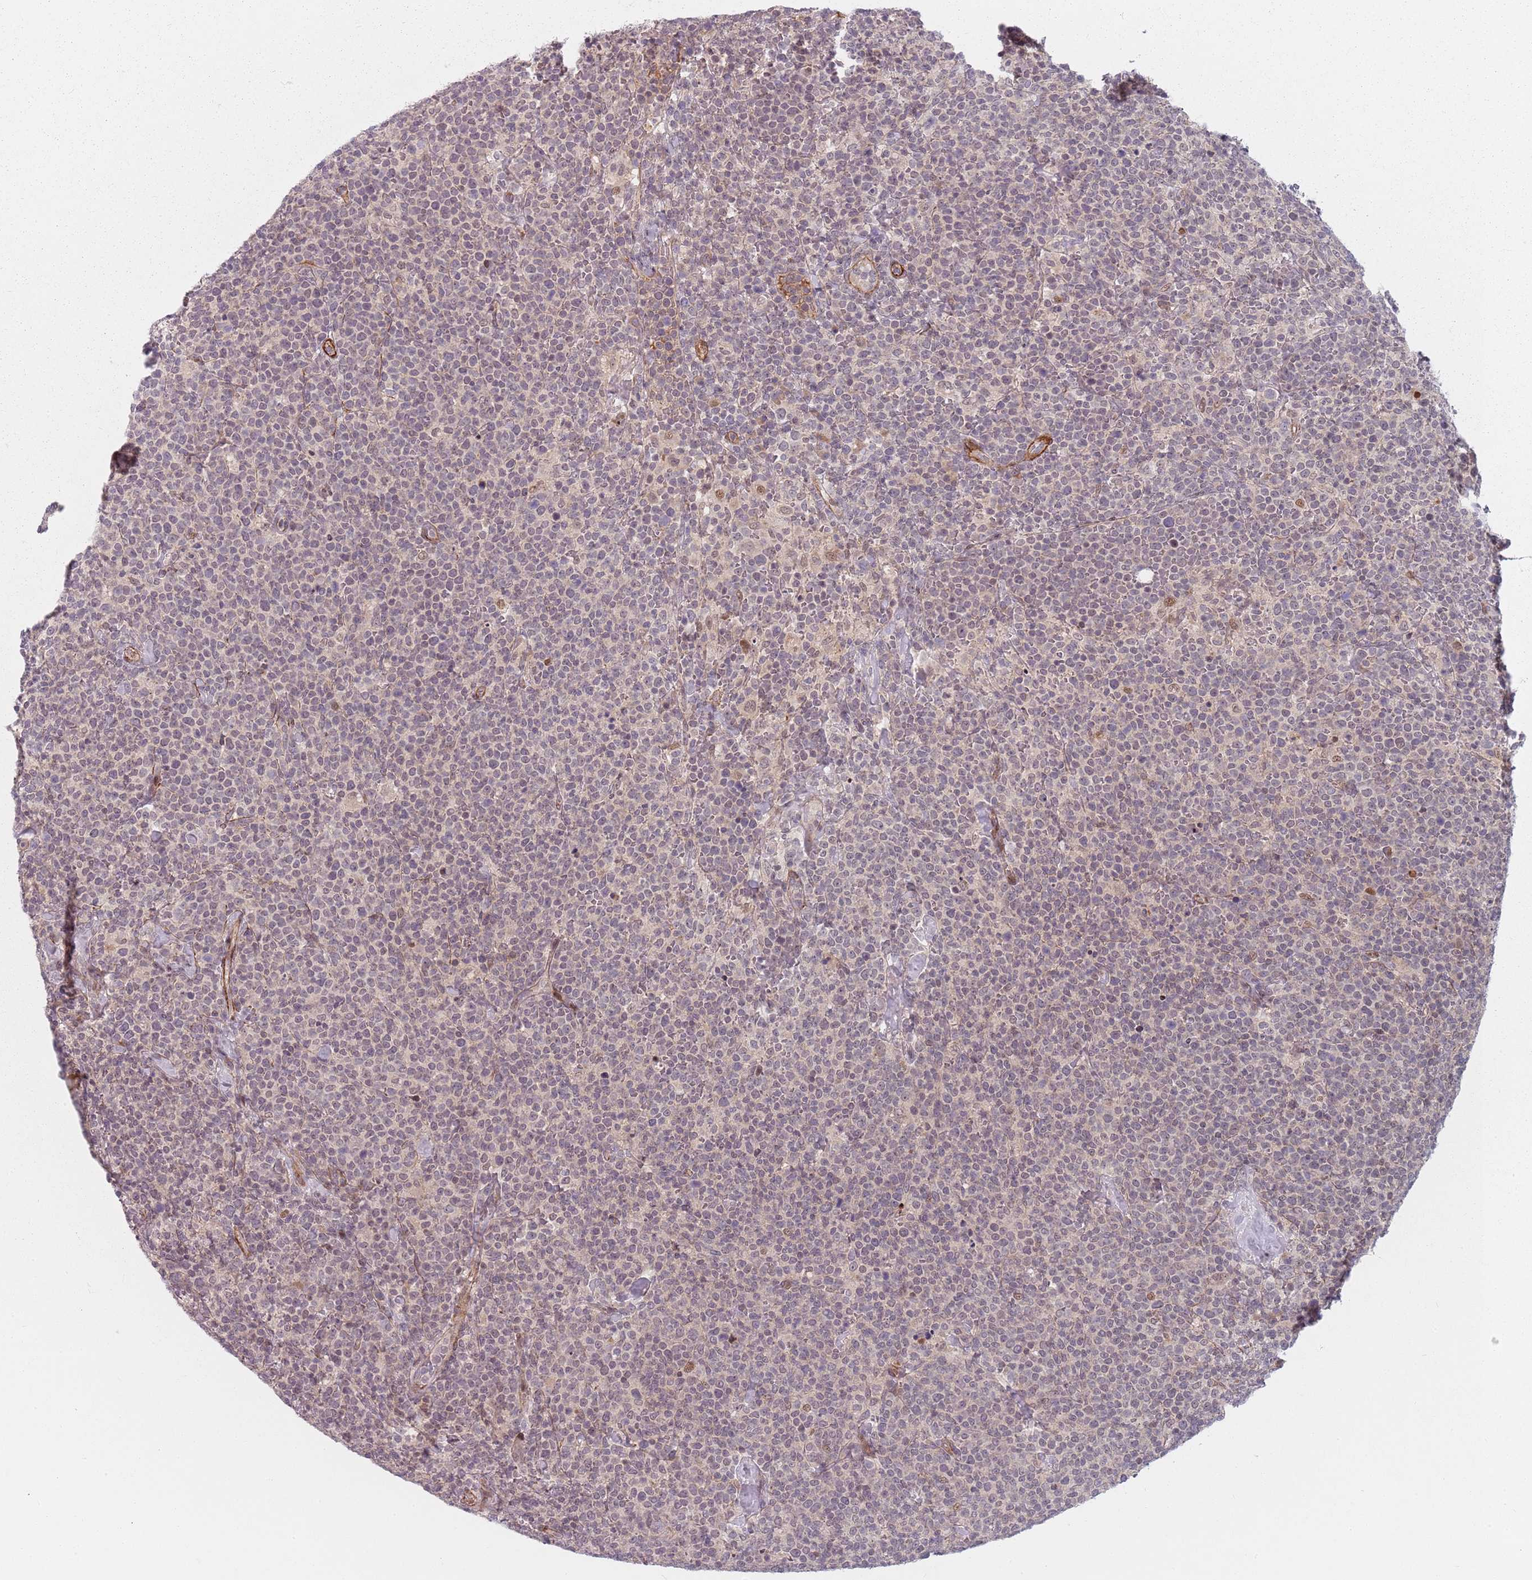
{"staining": {"intensity": "negative", "quantity": "none", "location": "none"}, "tissue": "lymphoma", "cell_type": "Tumor cells", "image_type": "cancer", "snomed": [{"axis": "morphology", "description": "Malignant lymphoma, non-Hodgkin's type, High grade"}, {"axis": "topography", "description": "Lymph node"}], "caption": "Immunohistochemistry (IHC) image of high-grade malignant lymphoma, non-Hodgkin's type stained for a protein (brown), which shows no staining in tumor cells. Brightfield microscopy of IHC stained with DAB (3,3'-diaminobenzidine) (brown) and hematoxylin (blue), captured at high magnification.", "gene": "RPS6KA2", "patient": {"sex": "male", "age": 61}}